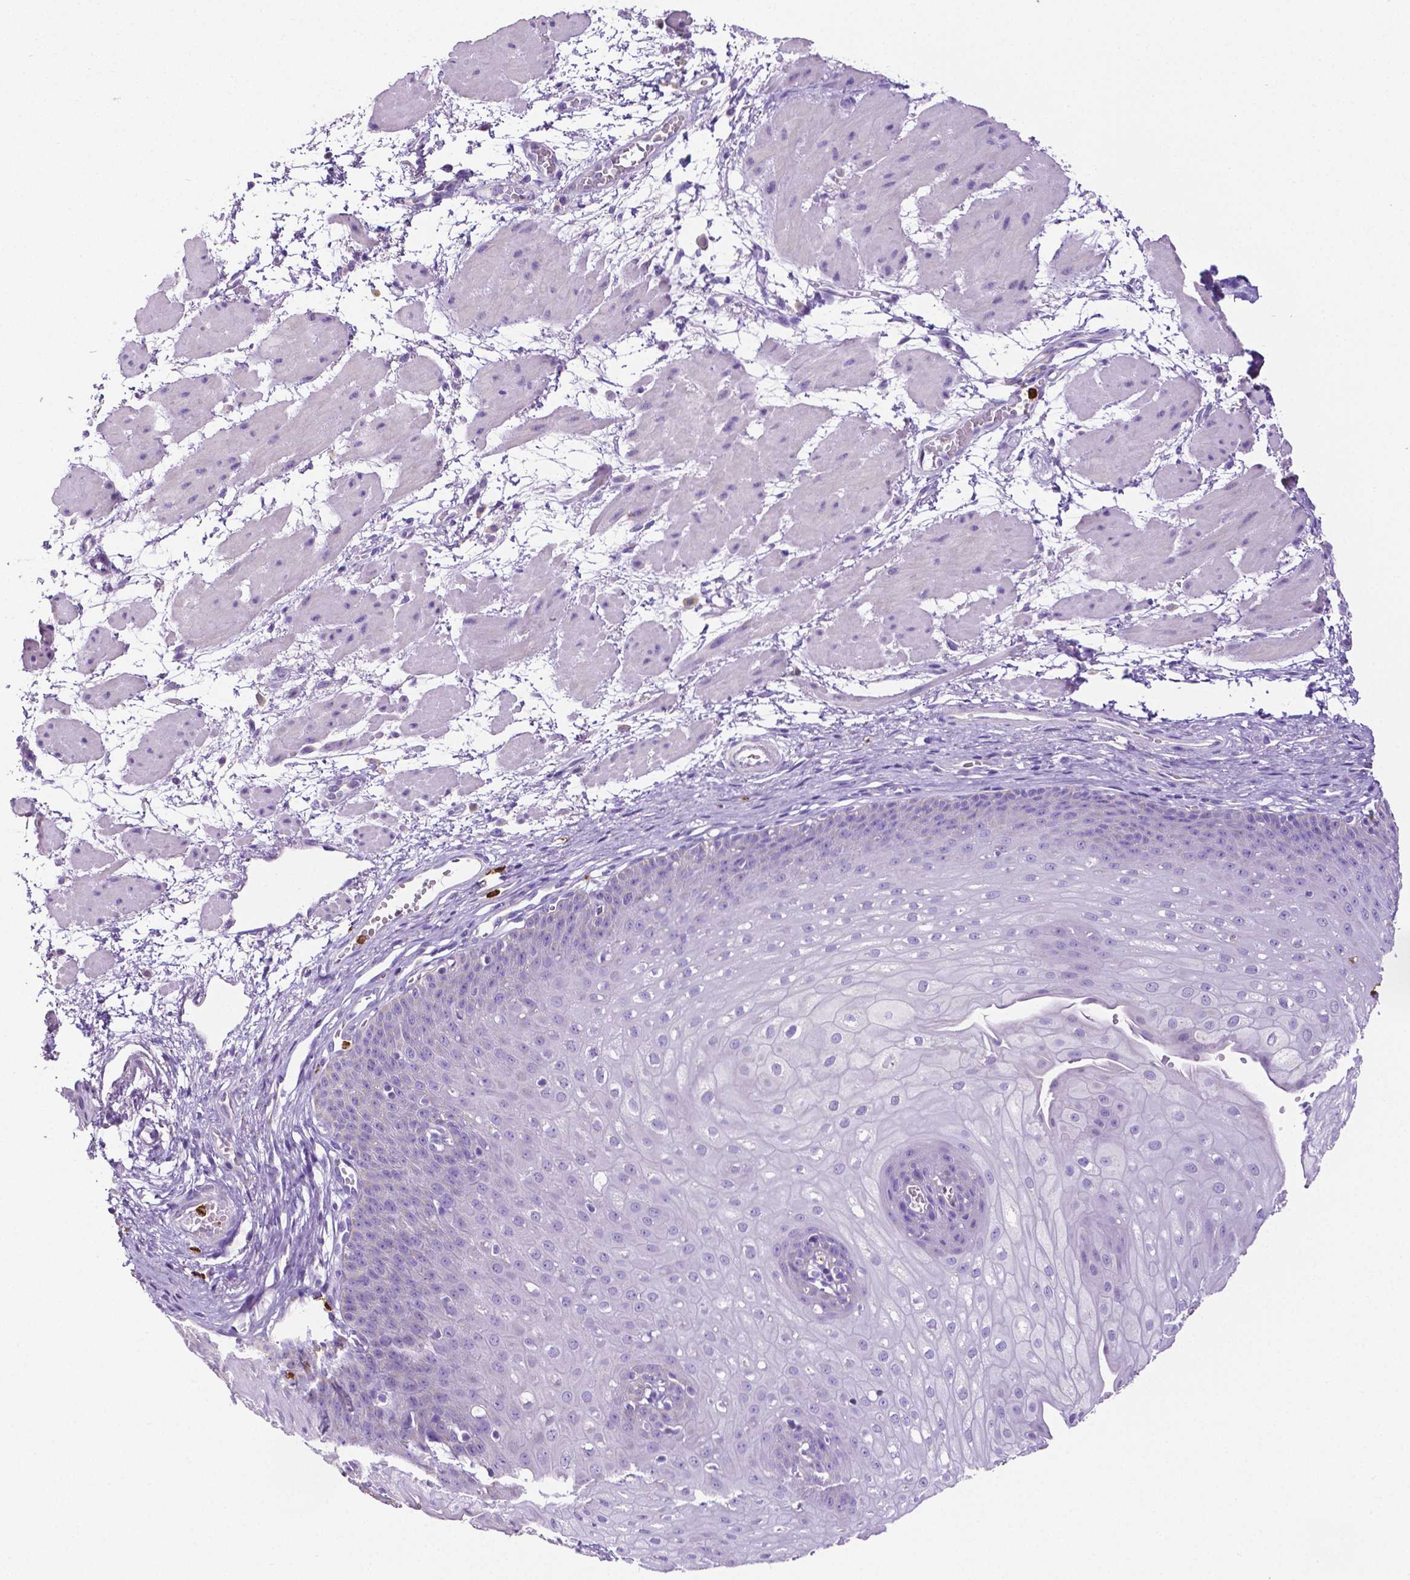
{"staining": {"intensity": "negative", "quantity": "none", "location": "none"}, "tissue": "esophagus", "cell_type": "Squamous epithelial cells", "image_type": "normal", "snomed": [{"axis": "morphology", "description": "Normal tissue, NOS"}, {"axis": "topography", "description": "Esophagus"}], "caption": "Benign esophagus was stained to show a protein in brown. There is no significant staining in squamous epithelial cells. (DAB (3,3'-diaminobenzidine) immunohistochemistry (IHC), high magnification).", "gene": "MMP9", "patient": {"sex": "male", "age": 71}}